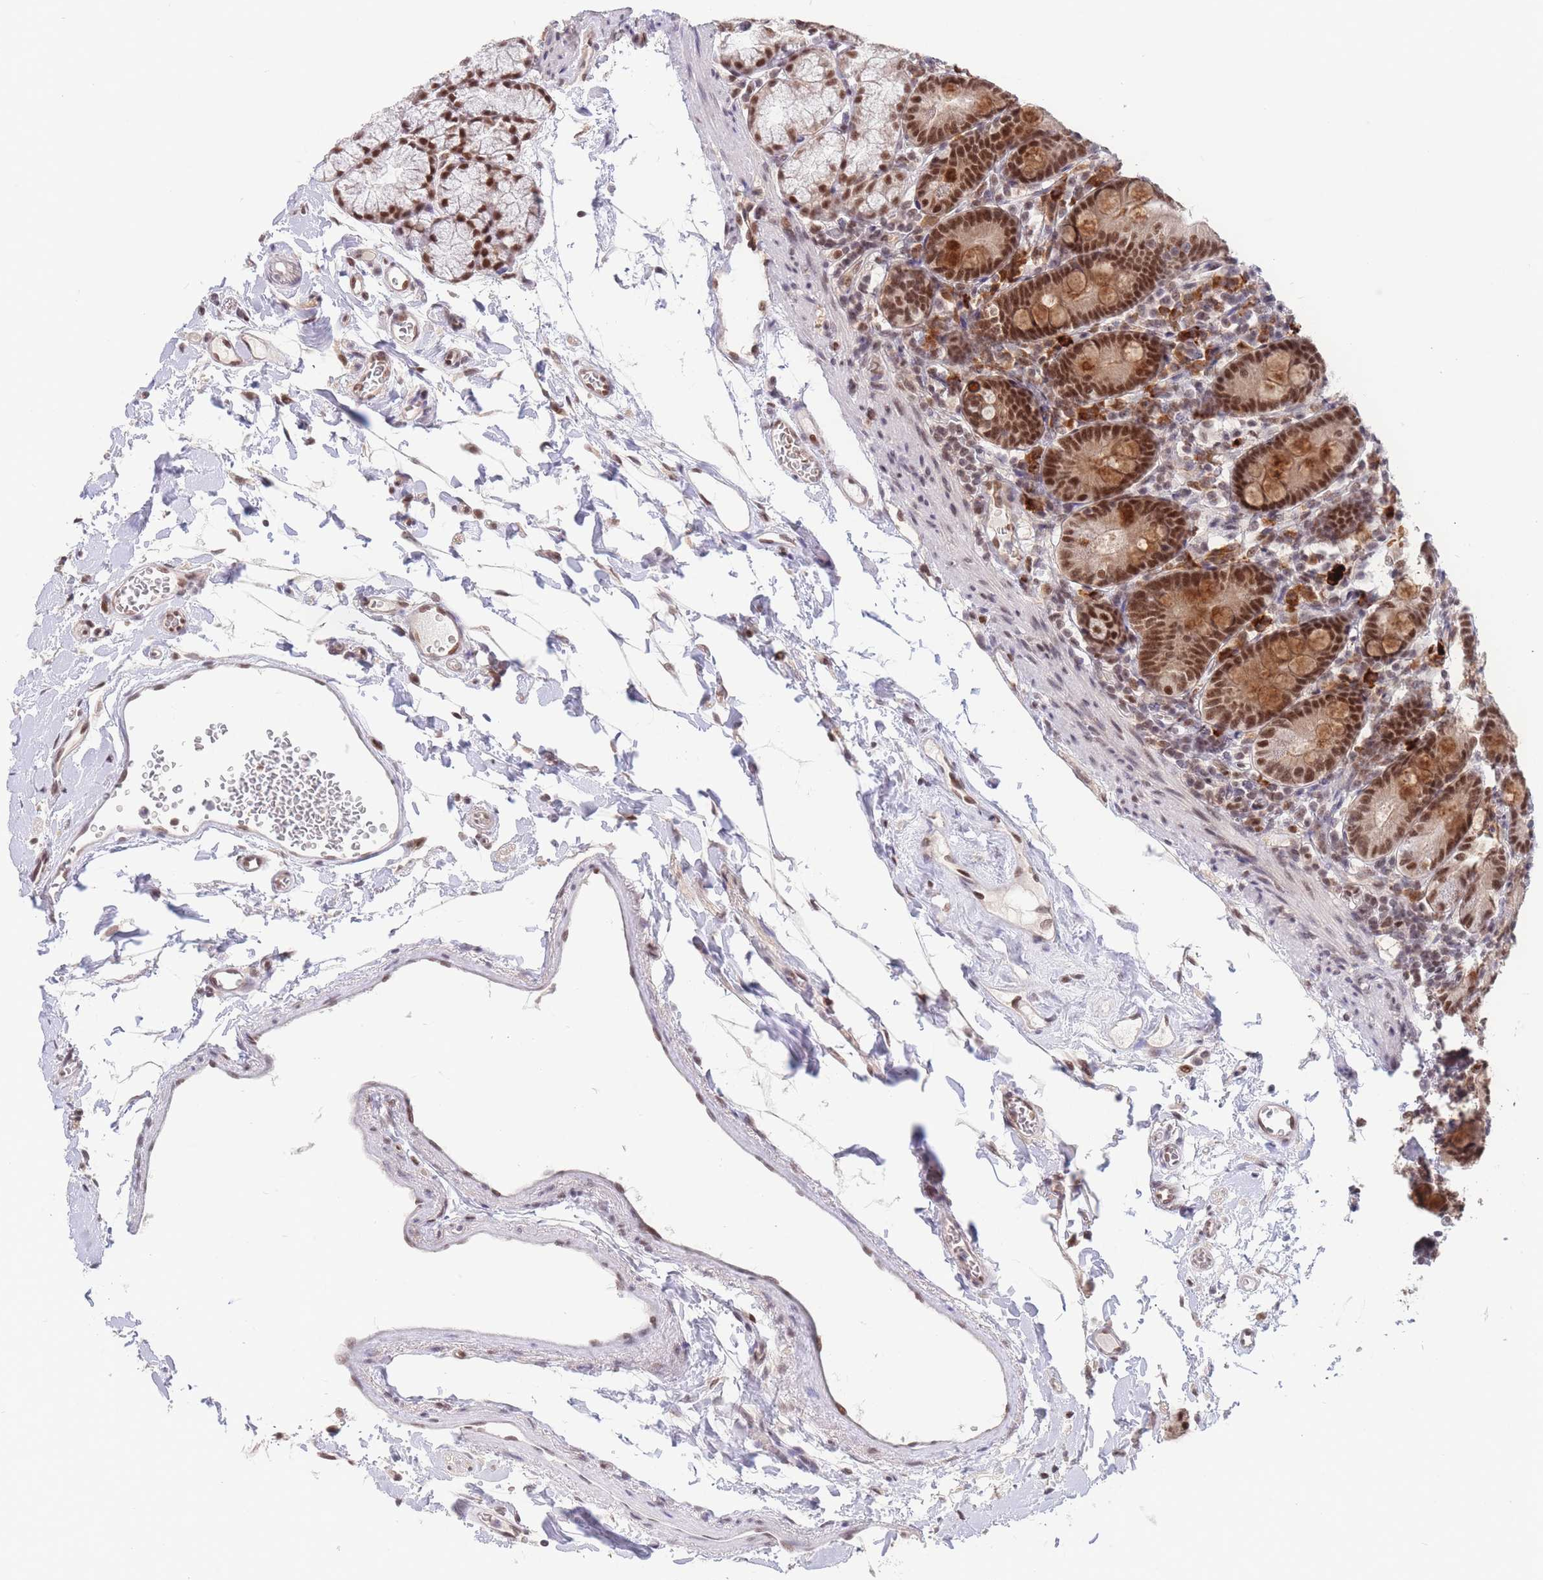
{"staining": {"intensity": "strong", "quantity": ">75%", "location": "cytoplasmic/membranous,nuclear"}, "tissue": "duodenum", "cell_type": "Glandular cells", "image_type": "normal", "snomed": [{"axis": "morphology", "description": "Normal tissue, NOS"}, {"axis": "topography", "description": "Duodenum"}], "caption": "IHC micrograph of unremarkable duodenum stained for a protein (brown), which displays high levels of strong cytoplasmic/membranous,nuclear staining in about >75% of glandular cells.", "gene": "SMAD9", "patient": {"sex": "female", "age": 67}}